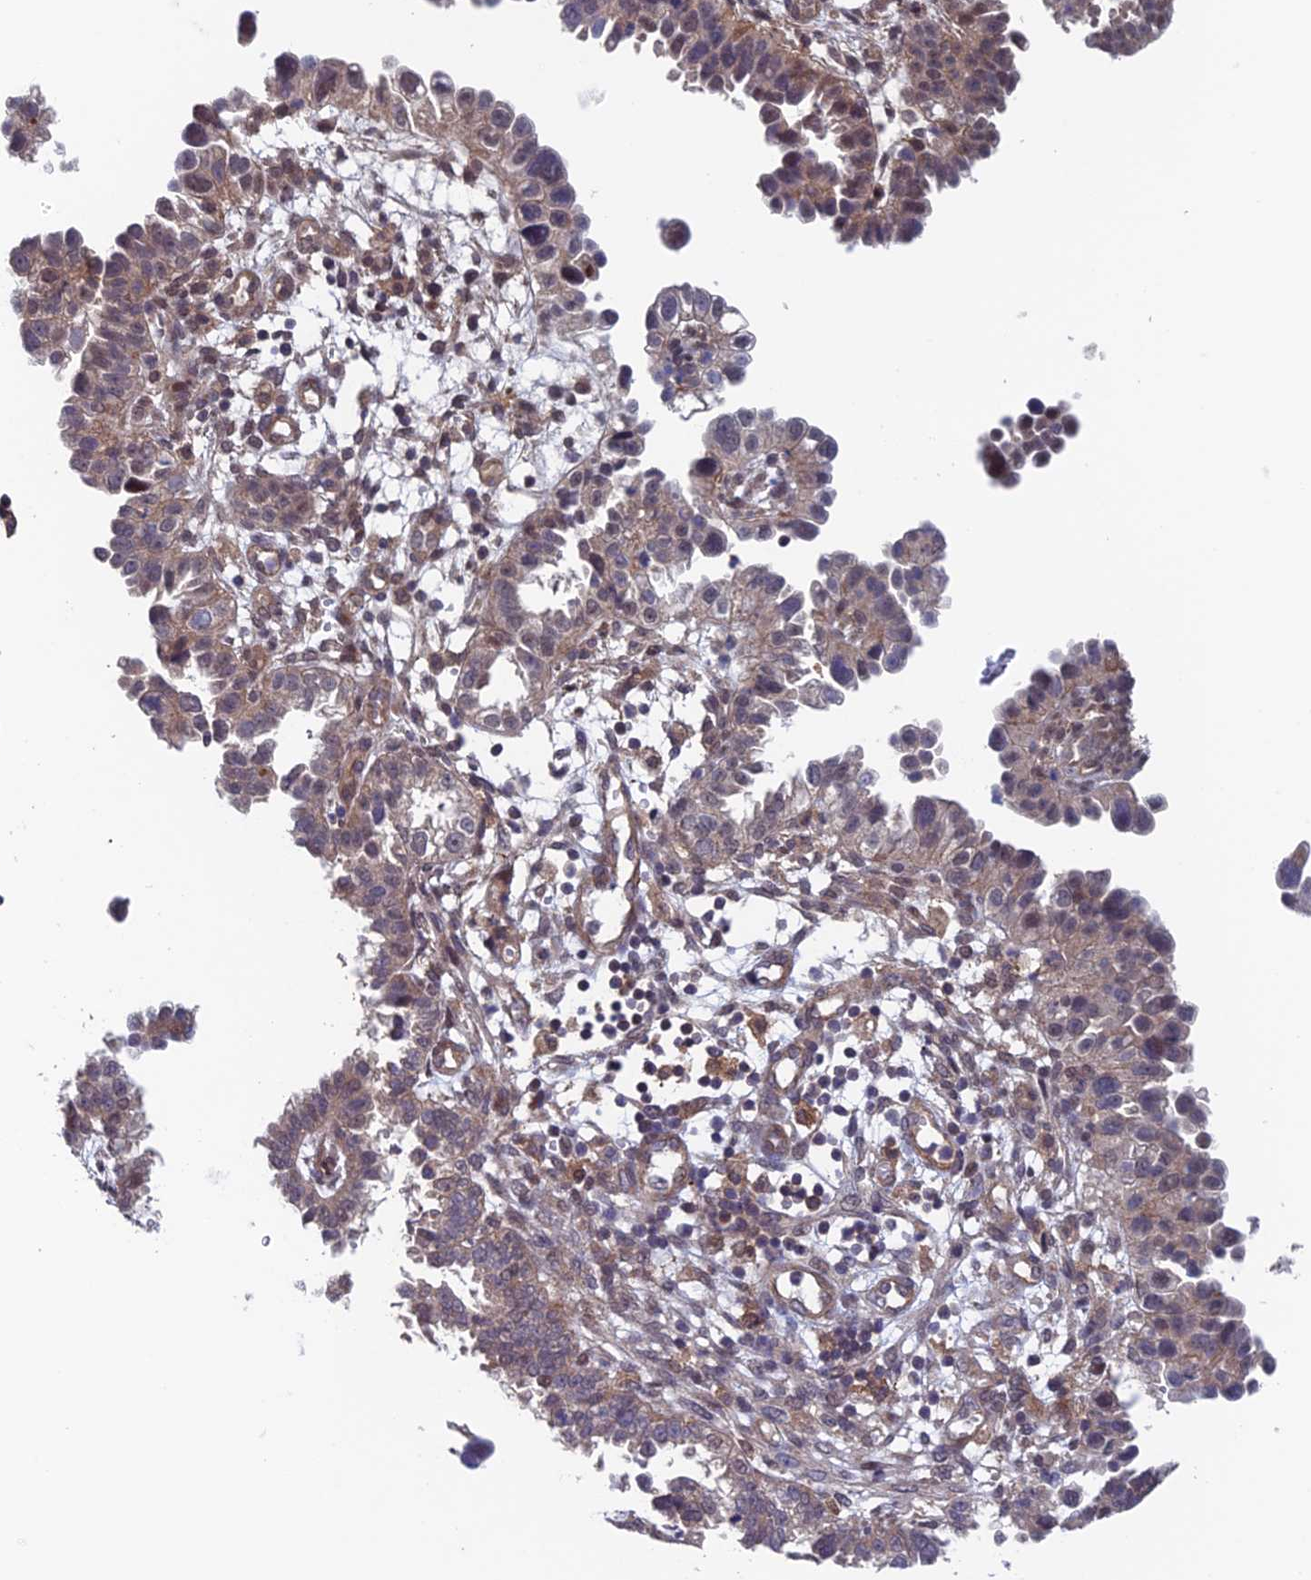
{"staining": {"intensity": "weak", "quantity": "<25%", "location": "cytoplasmic/membranous"}, "tissue": "endometrial cancer", "cell_type": "Tumor cells", "image_type": "cancer", "snomed": [{"axis": "morphology", "description": "Adenocarcinoma, NOS"}, {"axis": "topography", "description": "Endometrium"}], "caption": "High magnification brightfield microscopy of endometrial adenocarcinoma stained with DAB (brown) and counterstained with hematoxylin (blue): tumor cells show no significant positivity. (Stains: DAB immunohistochemistry (IHC) with hematoxylin counter stain, Microscopy: brightfield microscopy at high magnification).", "gene": "NUDT16L1", "patient": {"sex": "female", "age": 85}}